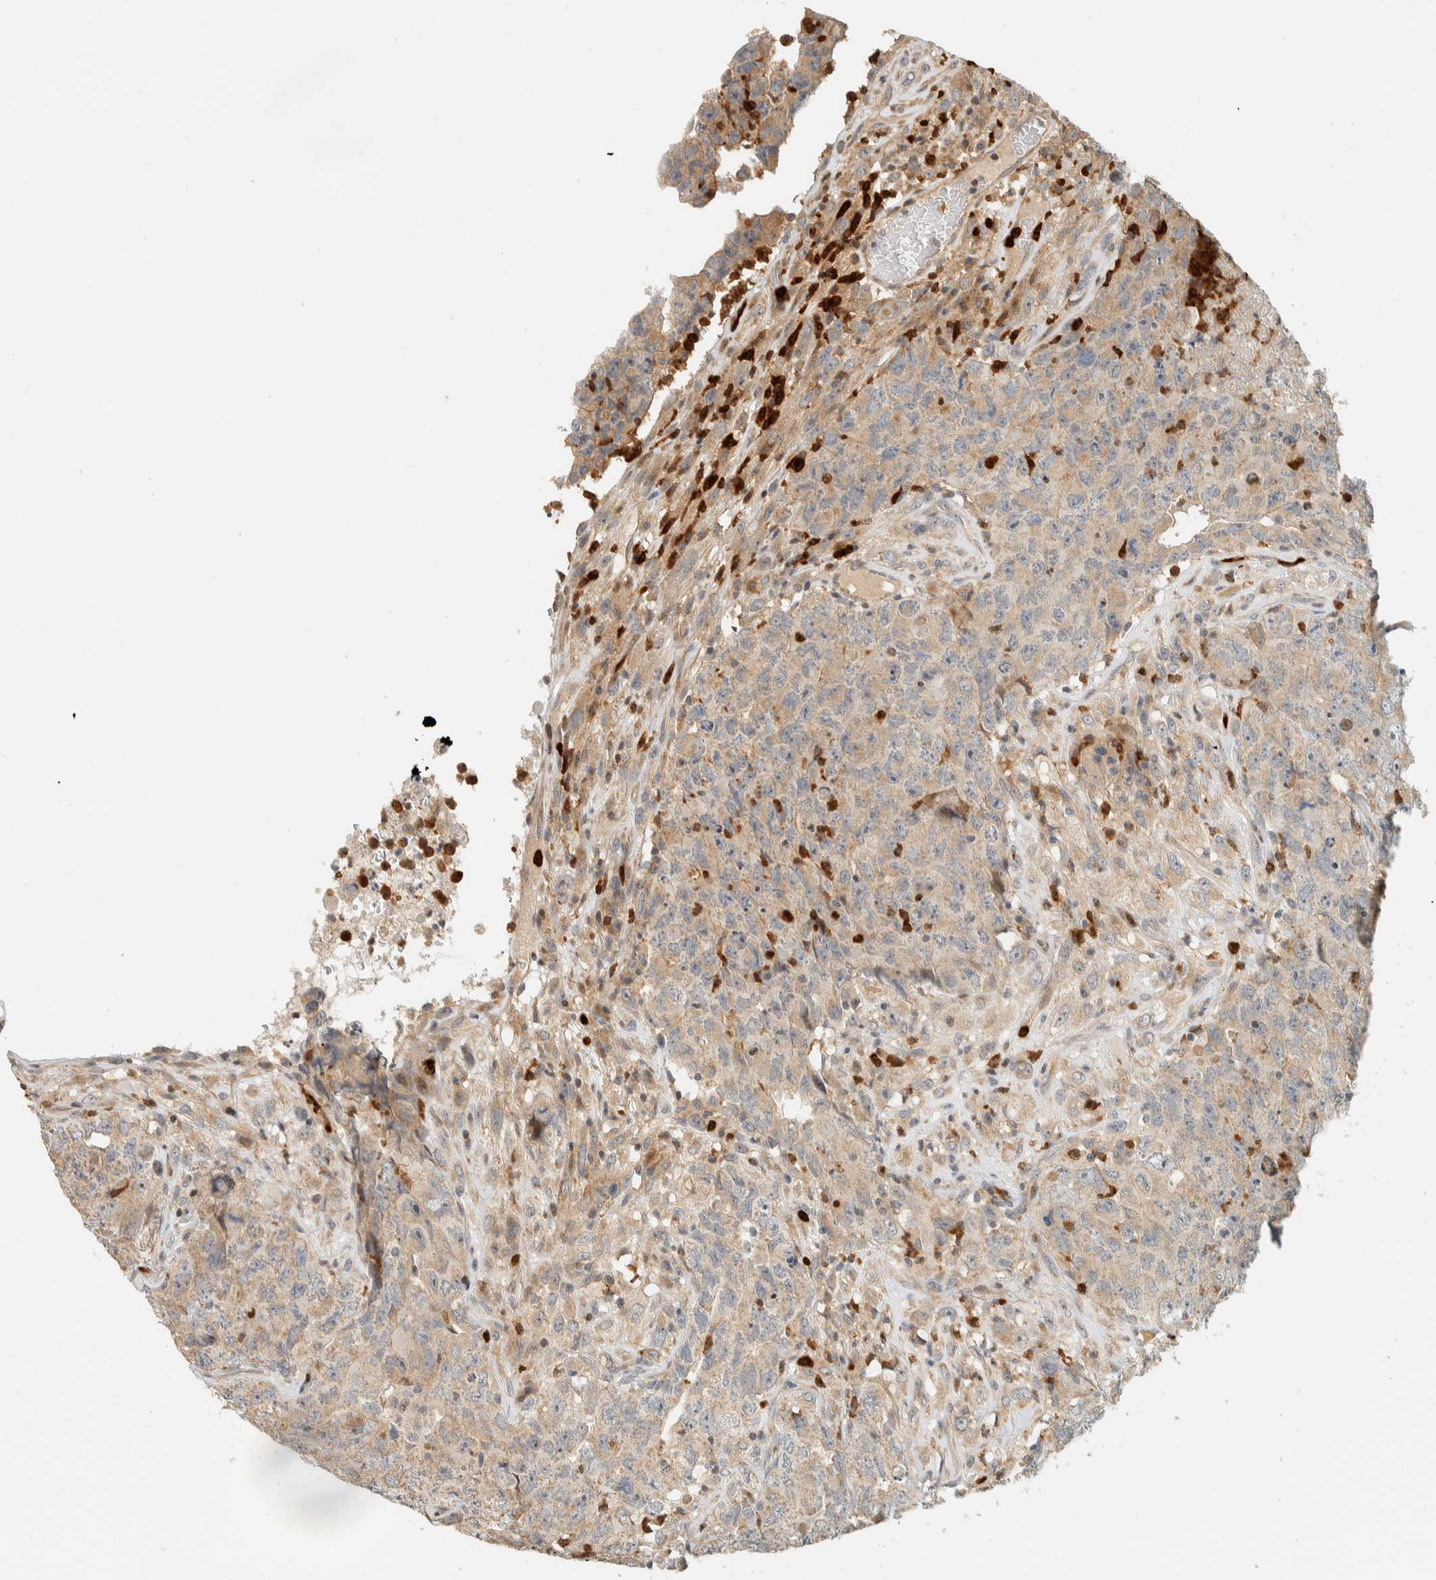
{"staining": {"intensity": "weak", "quantity": "25%-75%", "location": "cytoplasmic/membranous"}, "tissue": "testis cancer", "cell_type": "Tumor cells", "image_type": "cancer", "snomed": [{"axis": "morphology", "description": "Carcinoma, Embryonal, NOS"}, {"axis": "topography", "description": "Testis"}], "caption": "Tumor cells reveal low levels of weak cytoplasmic/membranous expression in about 25%-75% of cells in human testis embryonal carcinoma. Ihc stains the protein of interest in brown and the nuclei are stained blue.", "gene": "CCDC171", "patient": {"sex": "male", "age": 32}}